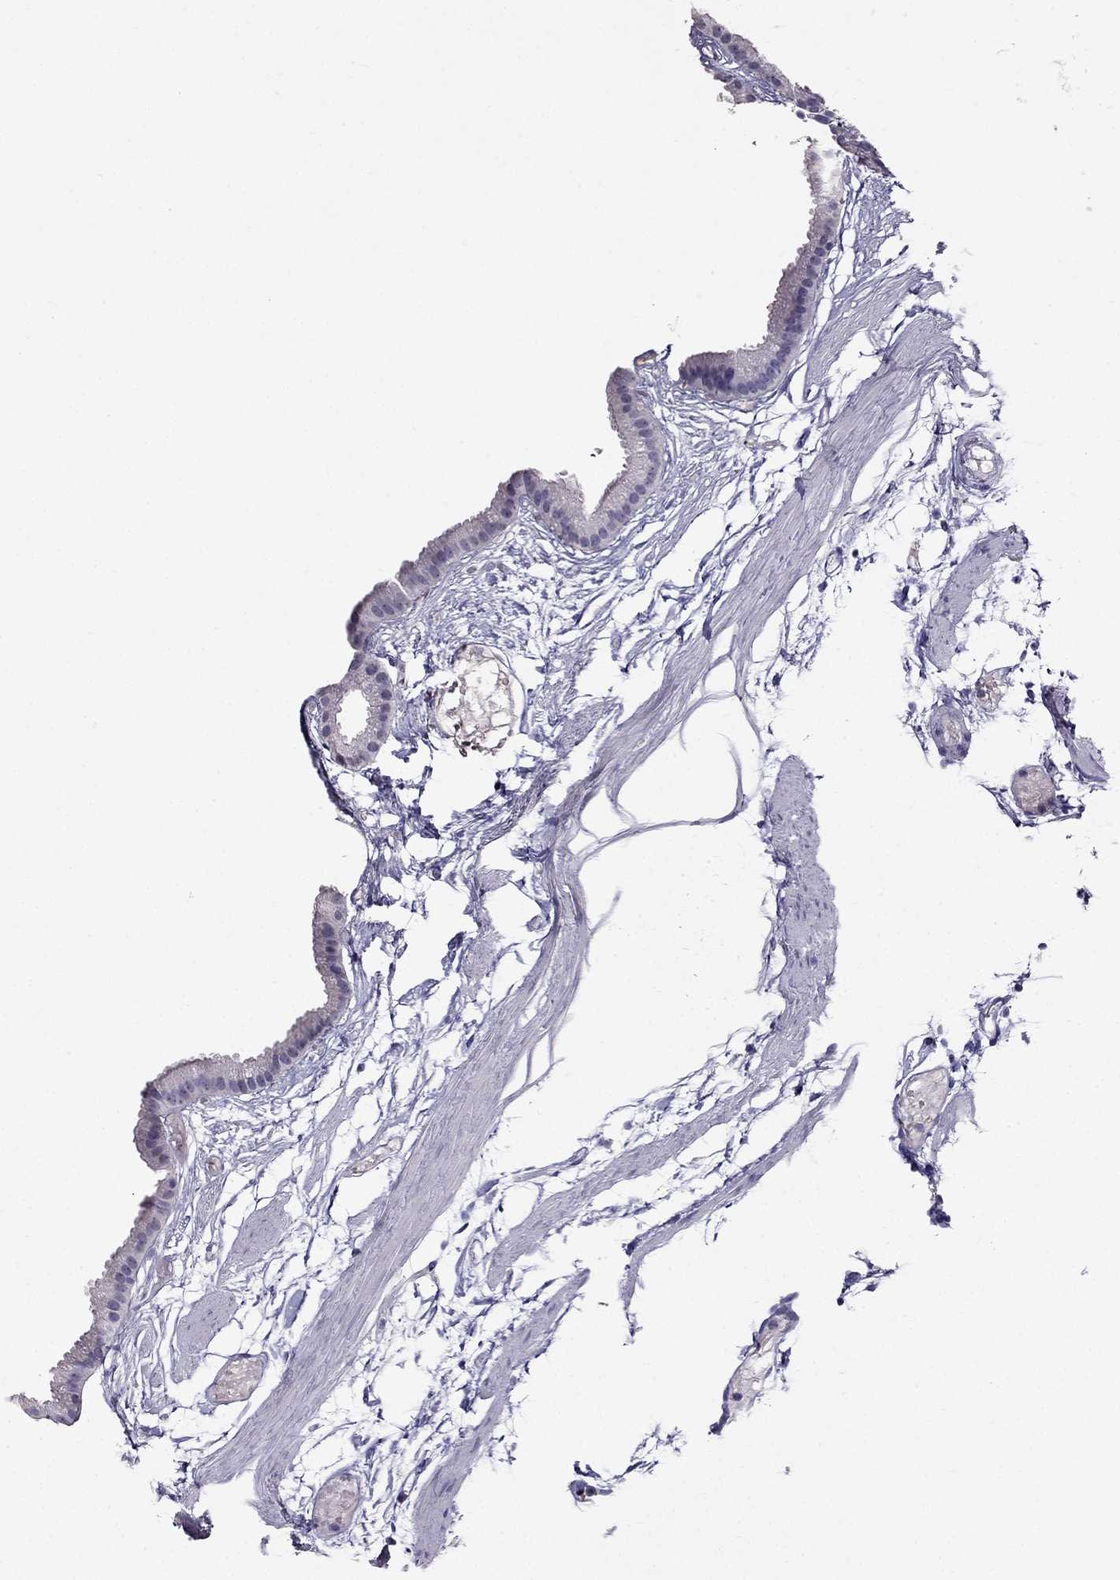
{"staining": {"intensity": "negative", "quantity": "none", "location": "none"}, "tissue": "gallbladder", "cell_type": "Glandular cells", "image_type": "normal", "snomed": [{"axis": "morphology", "description": "Normal tissue, NOS"}, {"axis": "topography", "description": "Gallbladder"}], "caption": "The immunohistochemistry (IHC) photomicrograph has no significant expression in glandular cells of gallbladder. (DAB immunohistochemistry with hematoxylin counter stain).", "gene": "DUSP15", "patient": {"sex": "female", "age": 45}}